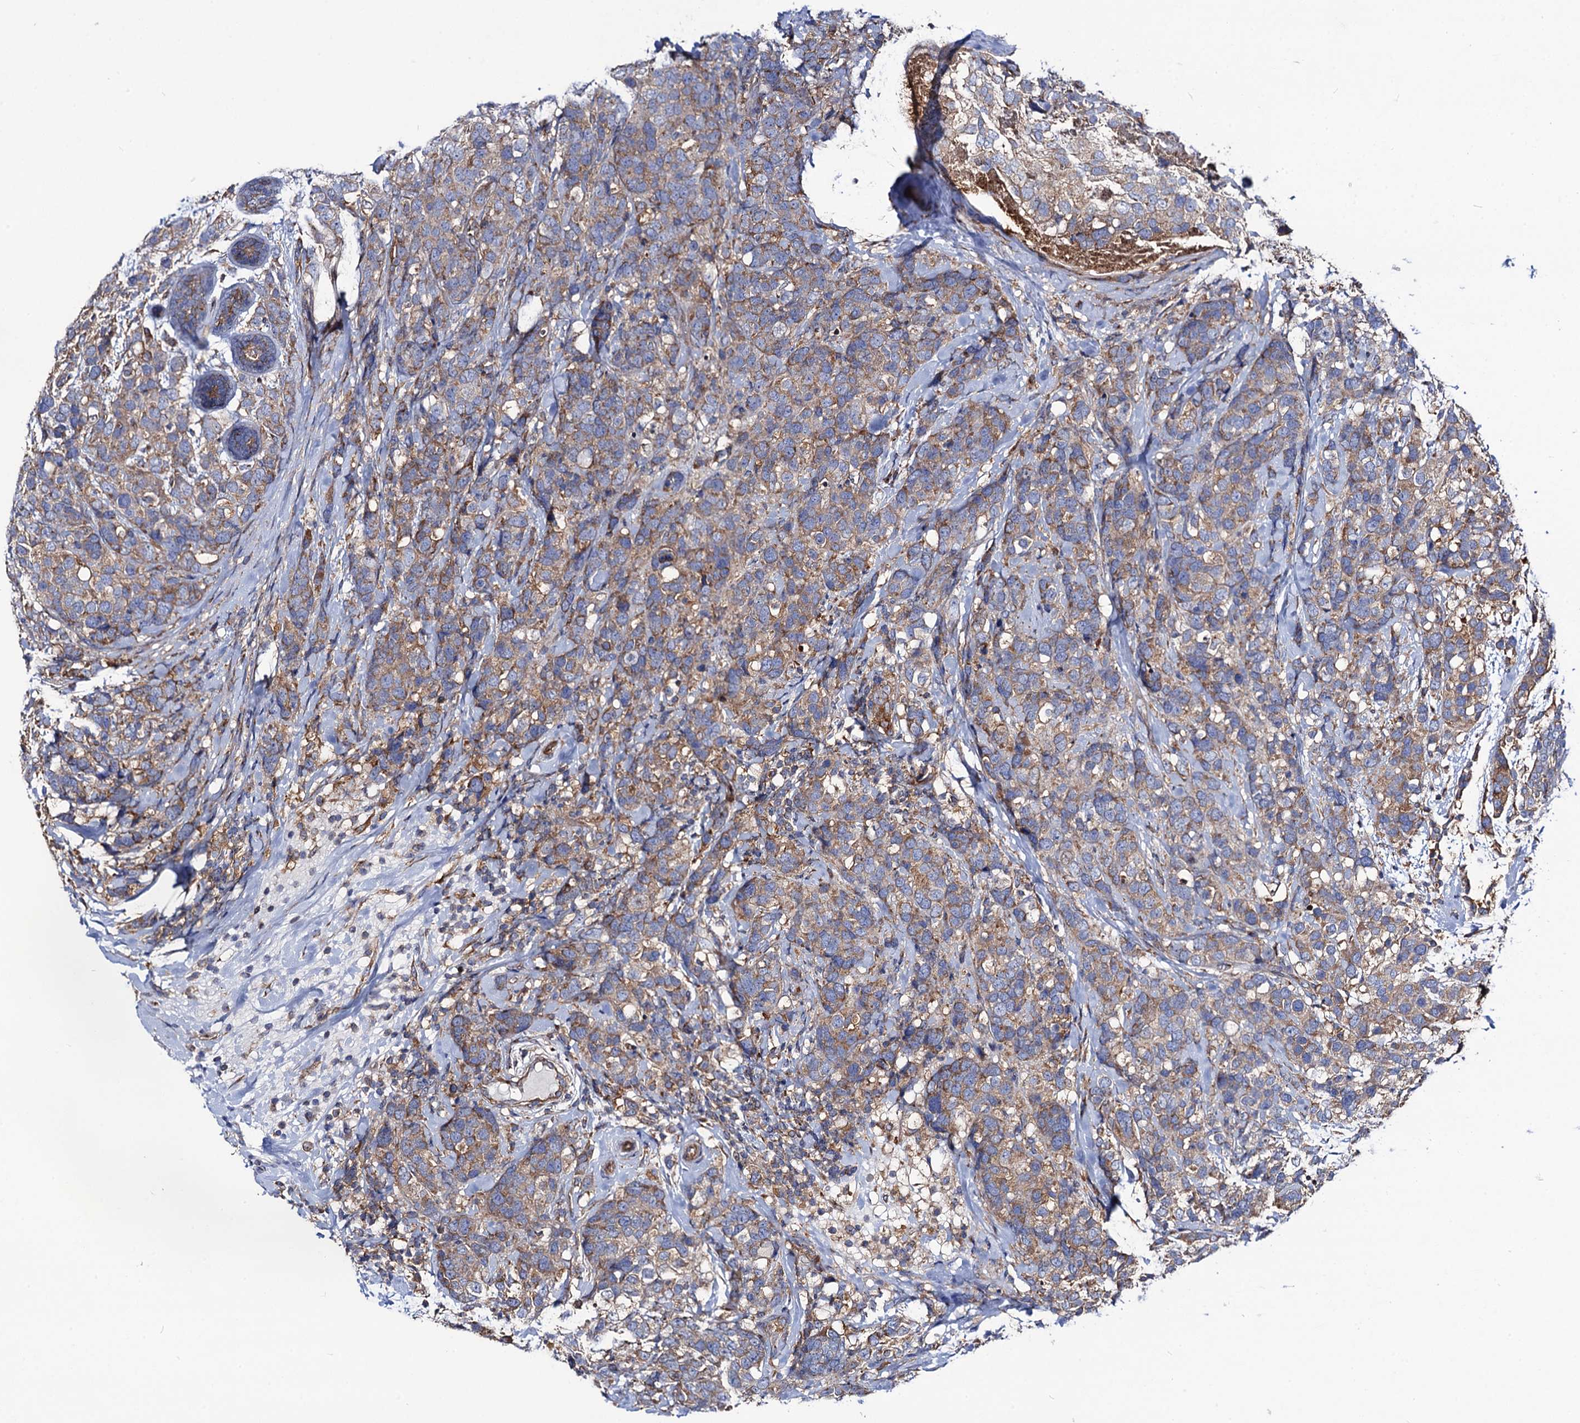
{"staining": {"intensity": "moderate", "quantity": "25%-75%", "location": "cytoplasmic/membranous"}, "tissue": "breast cancer", "cell_type": "Tumor cells", "image_type": "cancer", "snomed": [{"axis": "morphology", "description": "Lobular carcinoma"}, {"axis": "topography", "description": "Breast"}], "caption": "Approximately 25%-75% of tumor cells in lobular carcinoma (breast) exhibit moderate cytoplasmic/membranous protein positivity as visualized by brown immunohistochemical staining.", "gene": "DYDC1", "patient": {"sex": "female", "age": 59}}